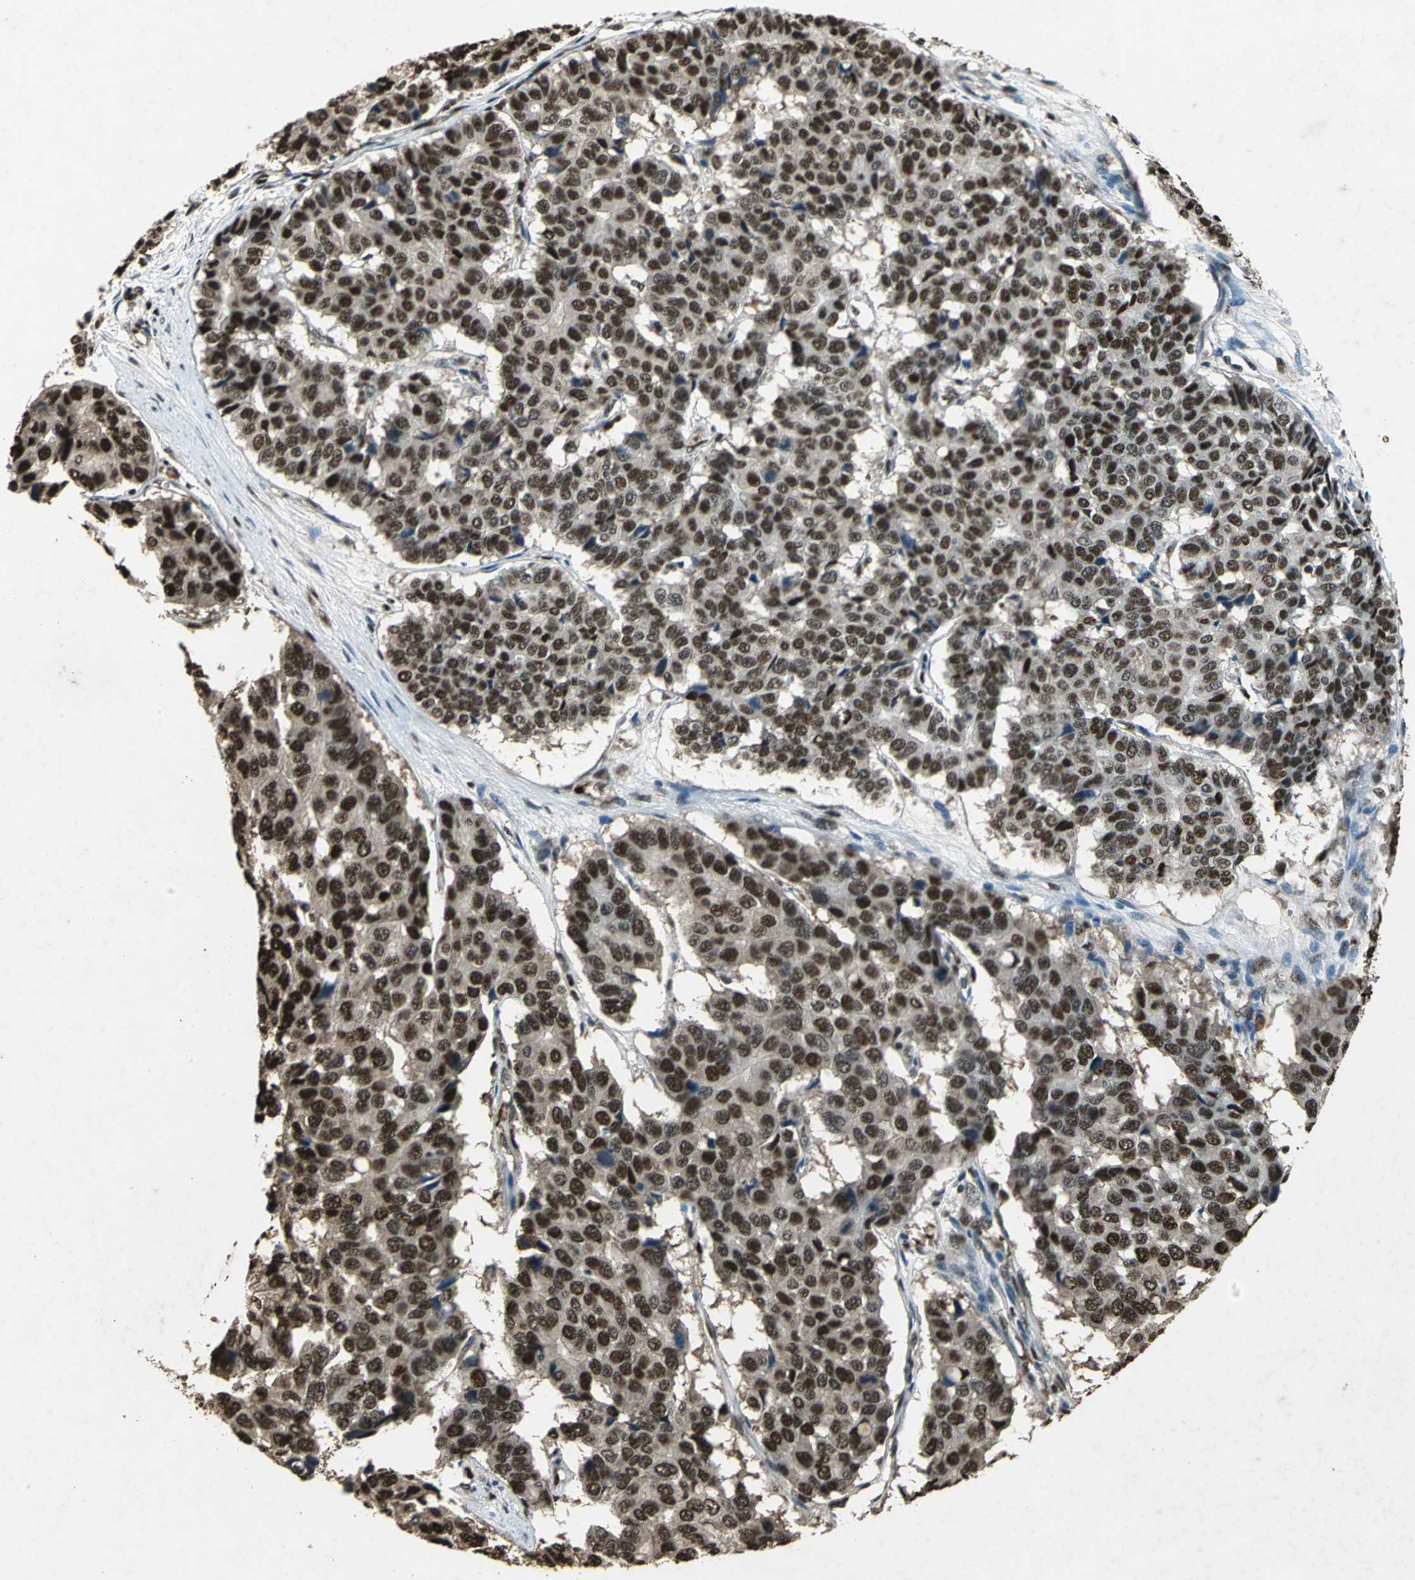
{"staining": {"intensity": "strong", "quantity": ">75%", "location": "nuclear"}, "tissue": "pancreatic cancer", "cell_type": "Tumor cells", "image_type": "cancer", "snomed": [{"axis": "morphology", "description": "Adenocarcinoma, NOS"}, {"axis": "topography", "description": "Pancreas"}], "caption": "Immunohistochemistry of human adenocarcinoma (pancreatic) exhibits high levels of strong nuclear expression in approximately >75% of tumor cells.", "gene": "ANP32A", "patient": {"sex": "male", "age": 50}}